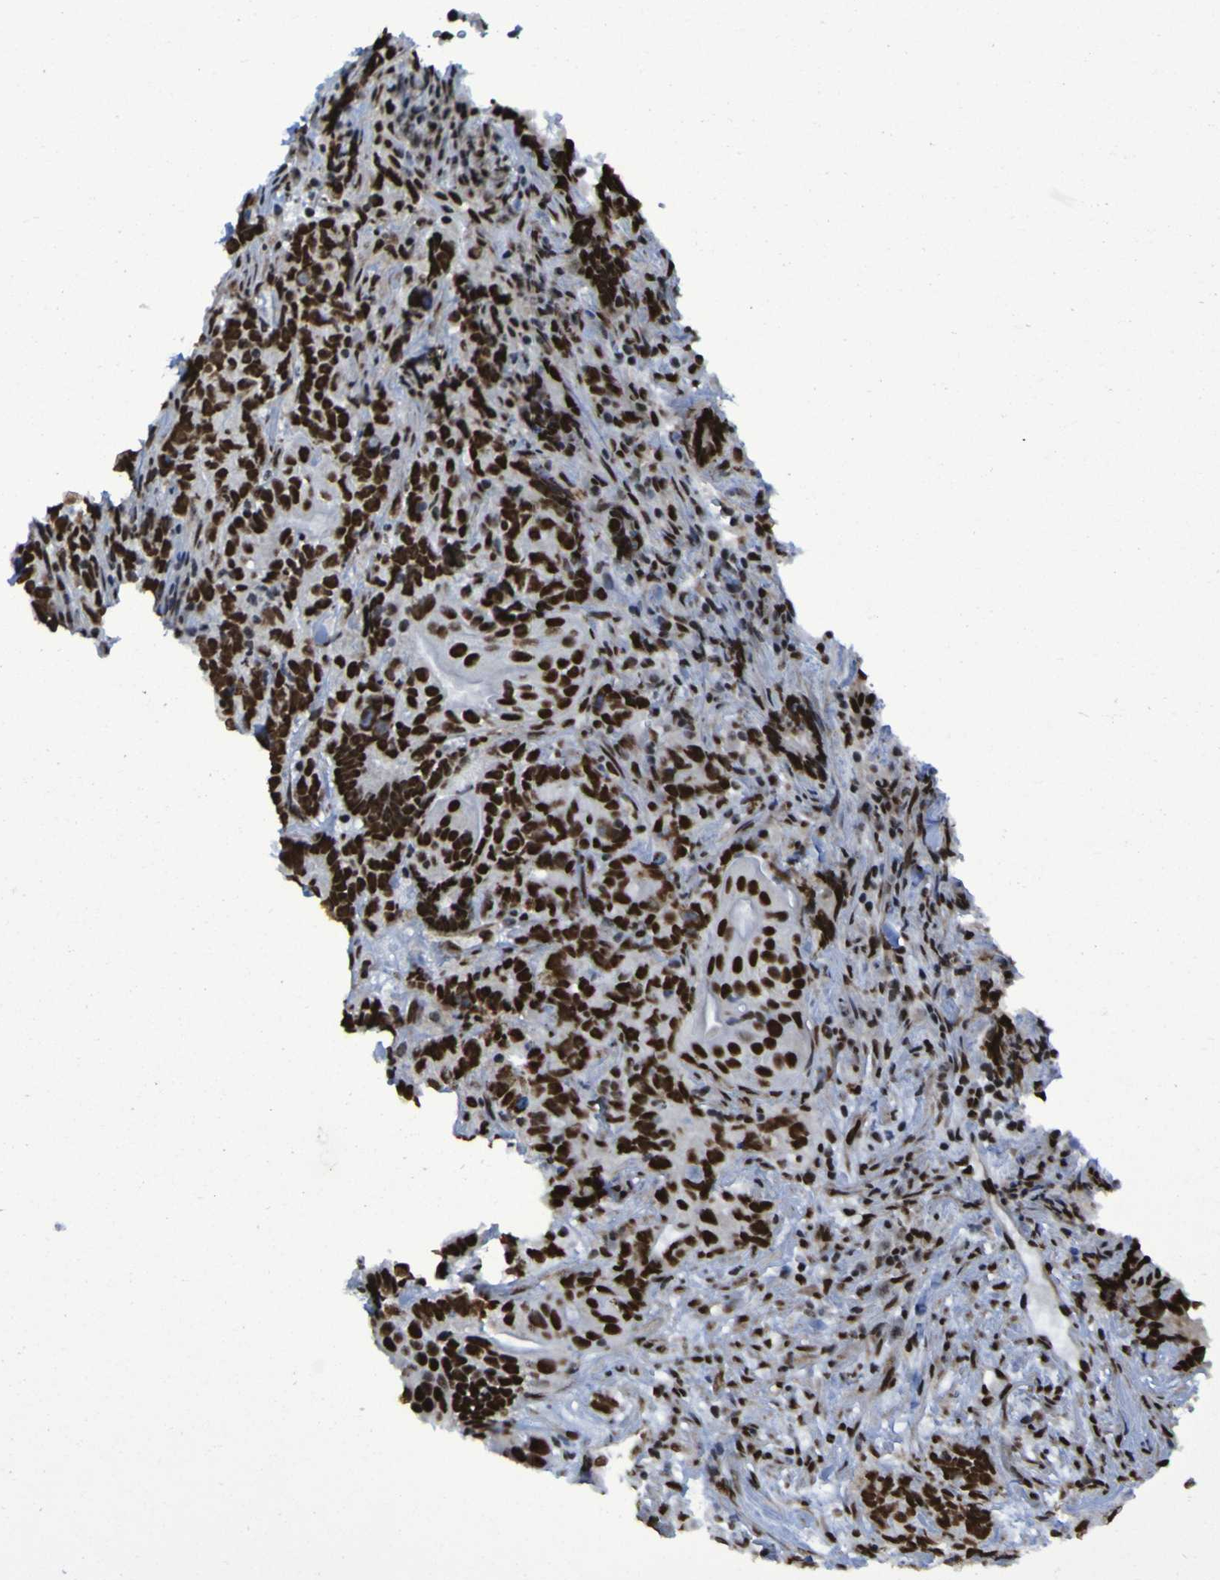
{"staining": {"intensity": "strong", "quantity": ">75%", "location": "nuclear"}, "tissue": "testis cancer", "cell_type": "Tumor cells", "image_type": "cancer", "snomed": [{"axis": "morphology", "description": "Carcinoma, Embryonal, NOS"}, {"axis": "topography", "description": "Testis"}], "caption": "This image demonstrates immunohistochemistry (IHC) staining of testis embryonal carcinoma, with high strong nuclear staining in about >75% of tumor cells.", "gene": "HNRNPR", "patient": {"sex": "male", "age": 26}}